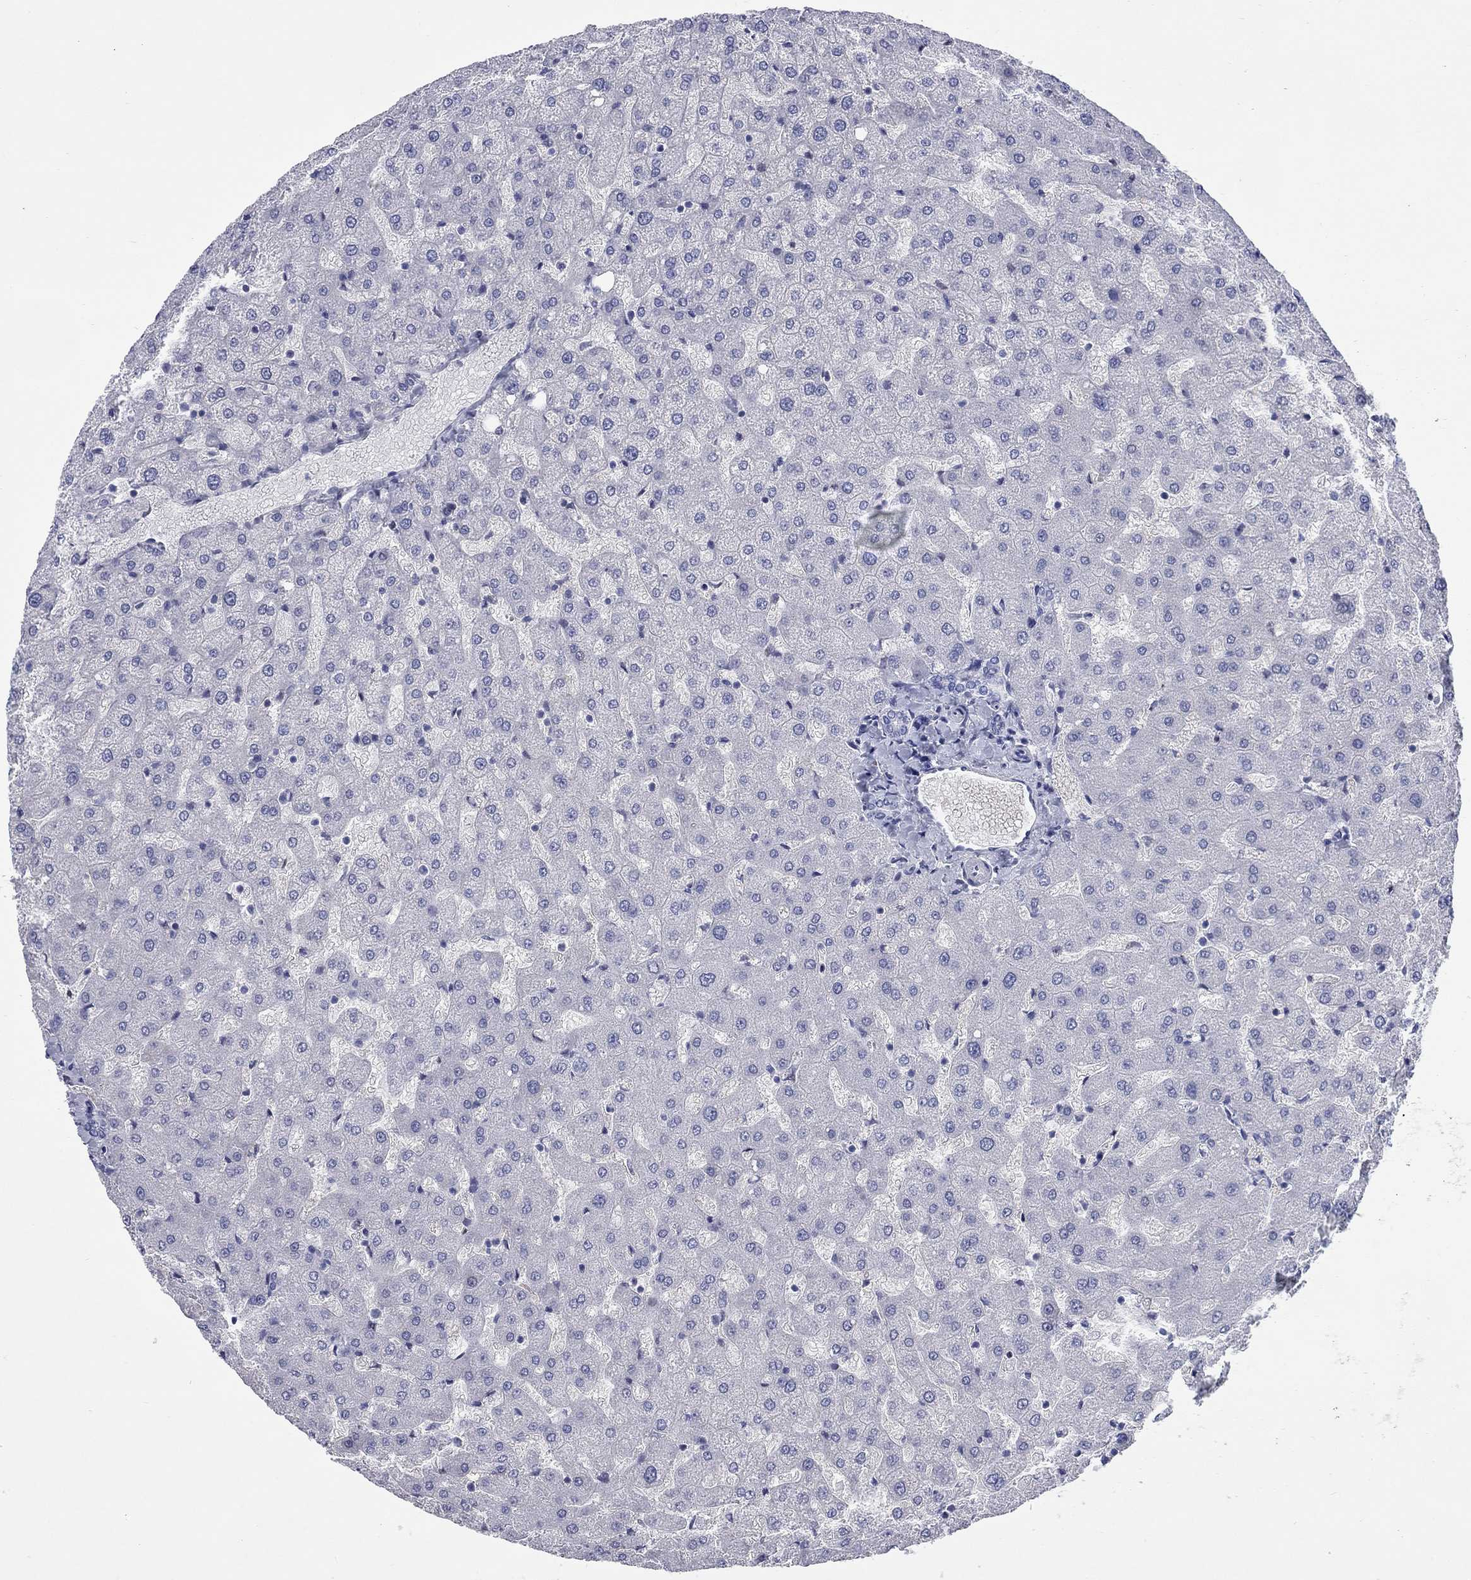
{"staining": {"intensity": "negative", "quantity": "none", "location": "none"}, "tissue": "liver", "cell_type": "Cholangiocytes", "image_type": "normal", "snomed": [{"axis": "morphology", "description": "Normal tissue, NOS"}, {"axis": "topography", "description": "Liver"}], "caption": "Benign liver was stained to show a protein in brown. There is no significant positivity in cholangiocytes. (Brightfield microscopy of DAB immunohistochemistry at high magnification).", "gene": "CCNA1", "patient": {"sex": "female", "age": 50}}